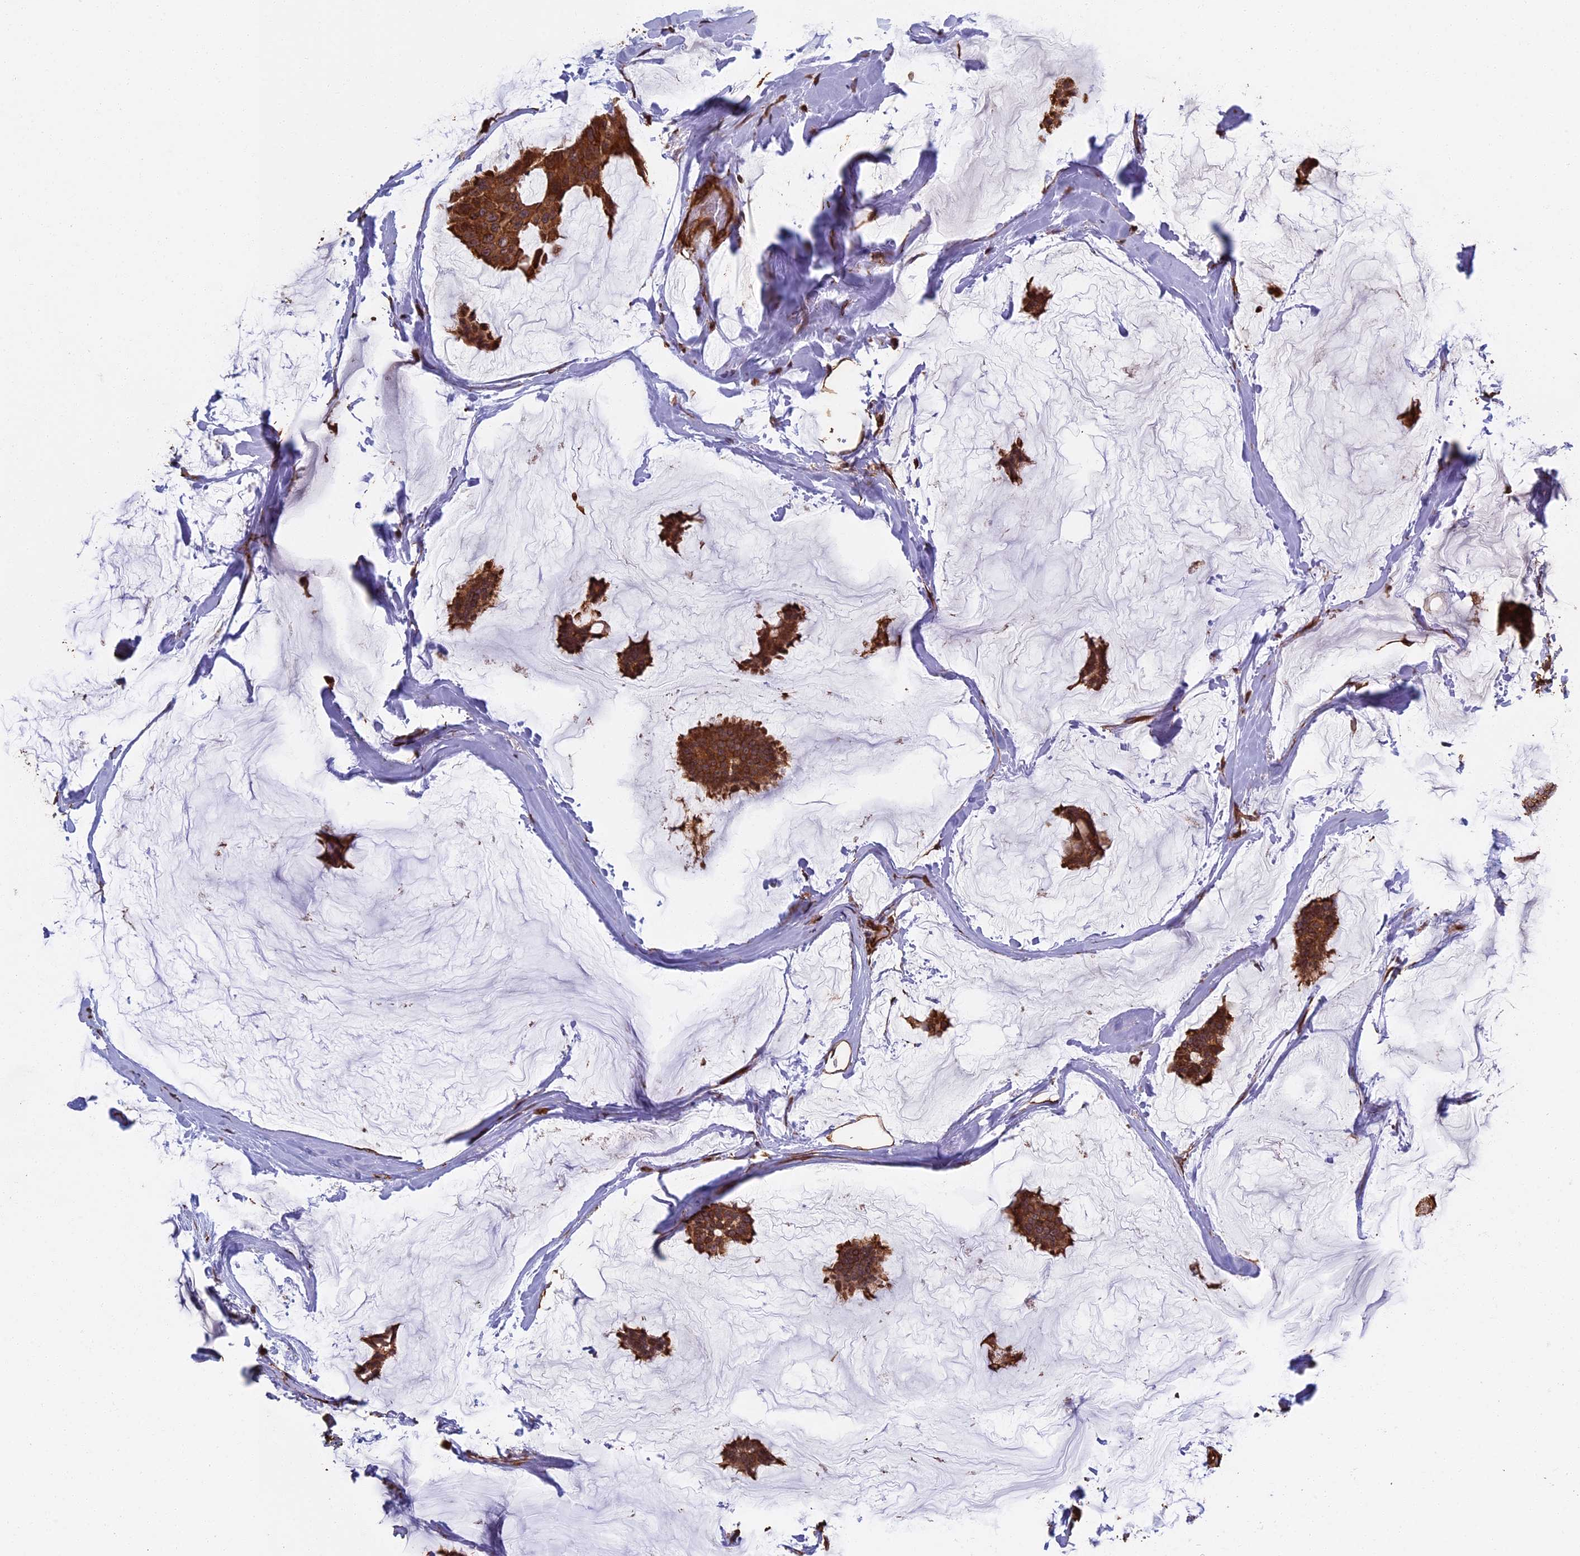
{"staining": {"intensity": "strong", "quantity": ">75%", "location": "cytoplasmic/membranous"}, "tissue": "breast cancer", "cell_type": "Tumor cells", "image_type": "cancer", "snomed": [{"axis": "morphology", "description": "Duct carcinoma"}, {"axis": "topography", "description": "Breast"}], "caption": "Human breast cancer stained for a protein (brown) displays strong cytoplasmic/membranous positive expression in approximately >75% of tumor cells.", "gene": "CCDC124", "patient": {"sex": "female", "age": 93}}